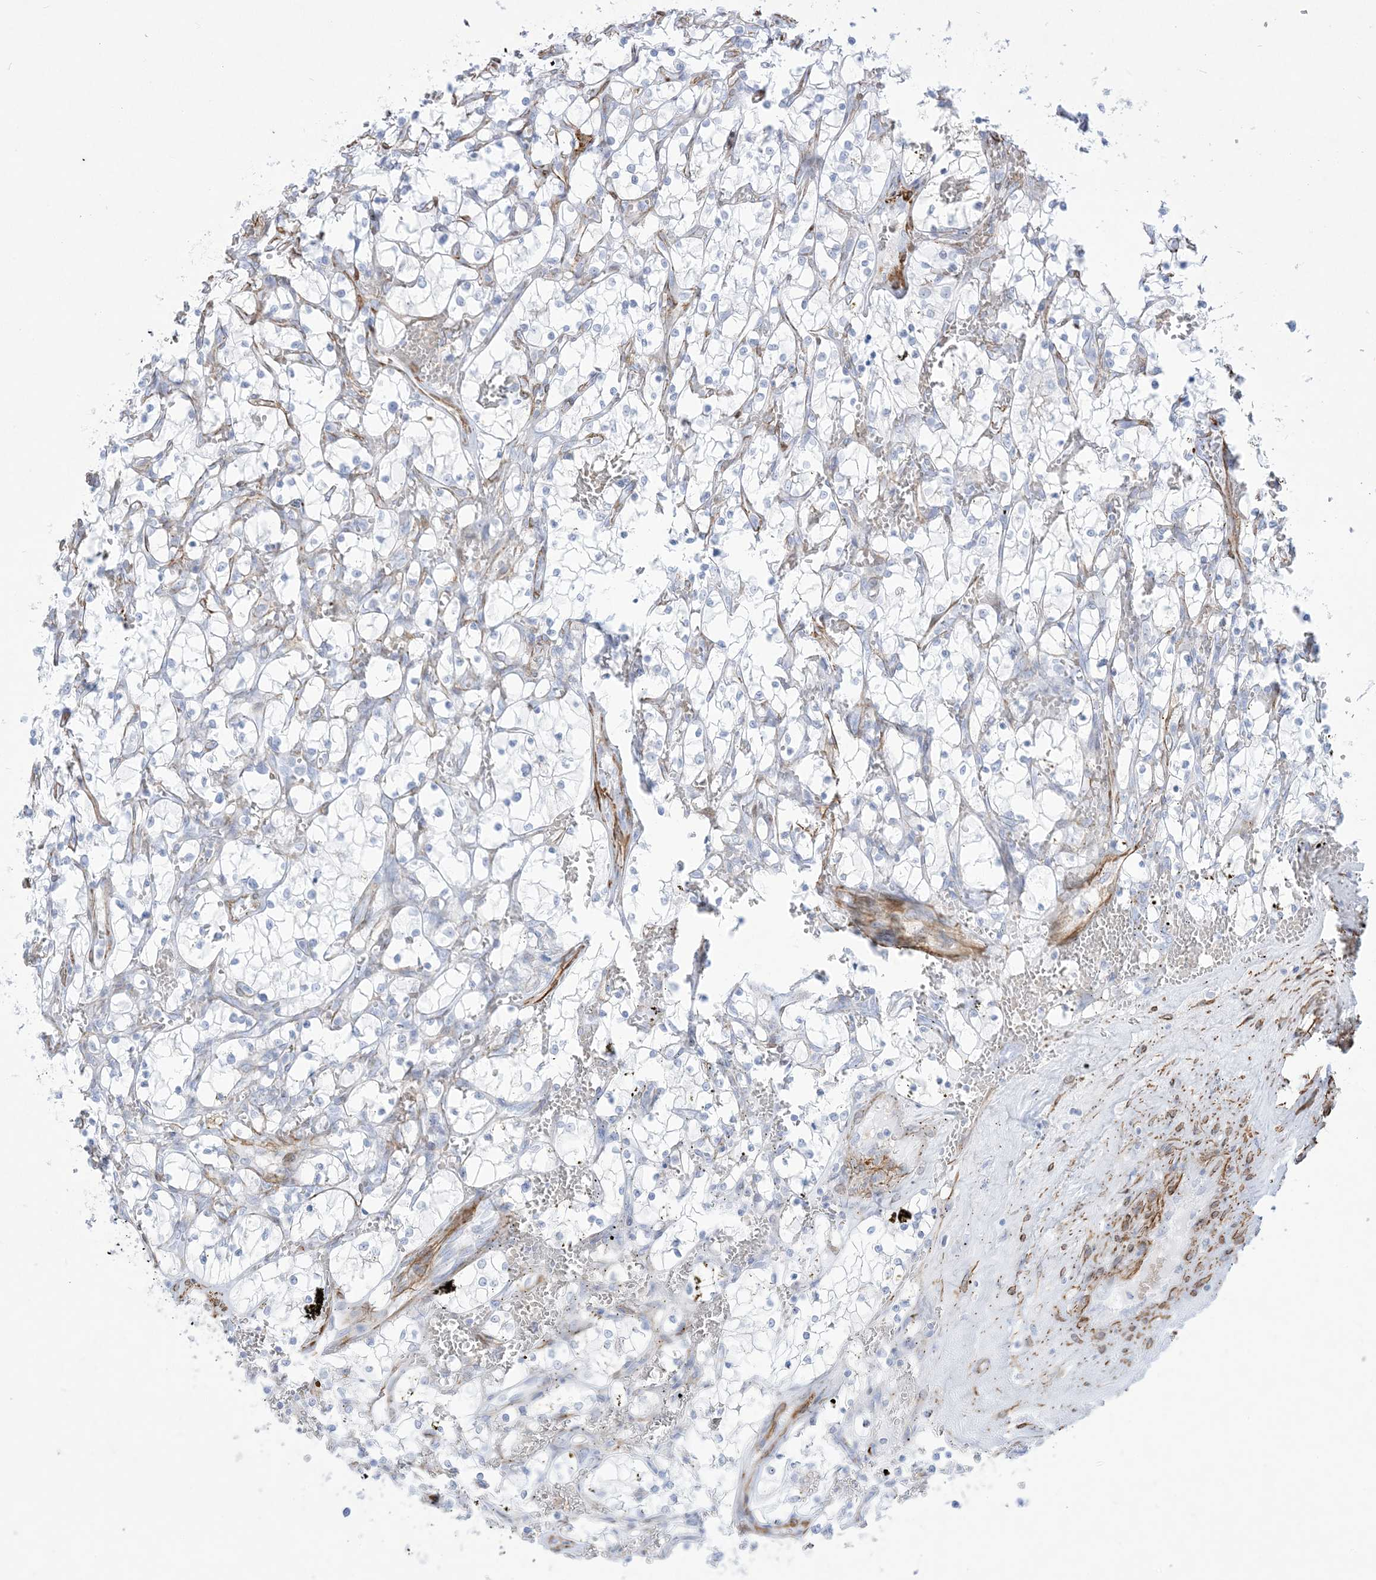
{"staining": {"intensity": "negative", "quantity": "none", "location": "none"}, "tissue": "renal cancer", "cell_type": "Tumor cells", "image_type": "cancer", "snomed": [{"axis": "morphology", "description": "Adenocarcinoma, NOS"}, {"axis": "topography", "description": "Kidney"}], "caption": "A histopathology image of human renal adenocarcinoma is negative for staining in tumor cells.", "gene": "B3GNT7", "patient": {"sex": "female", "age": 69}}